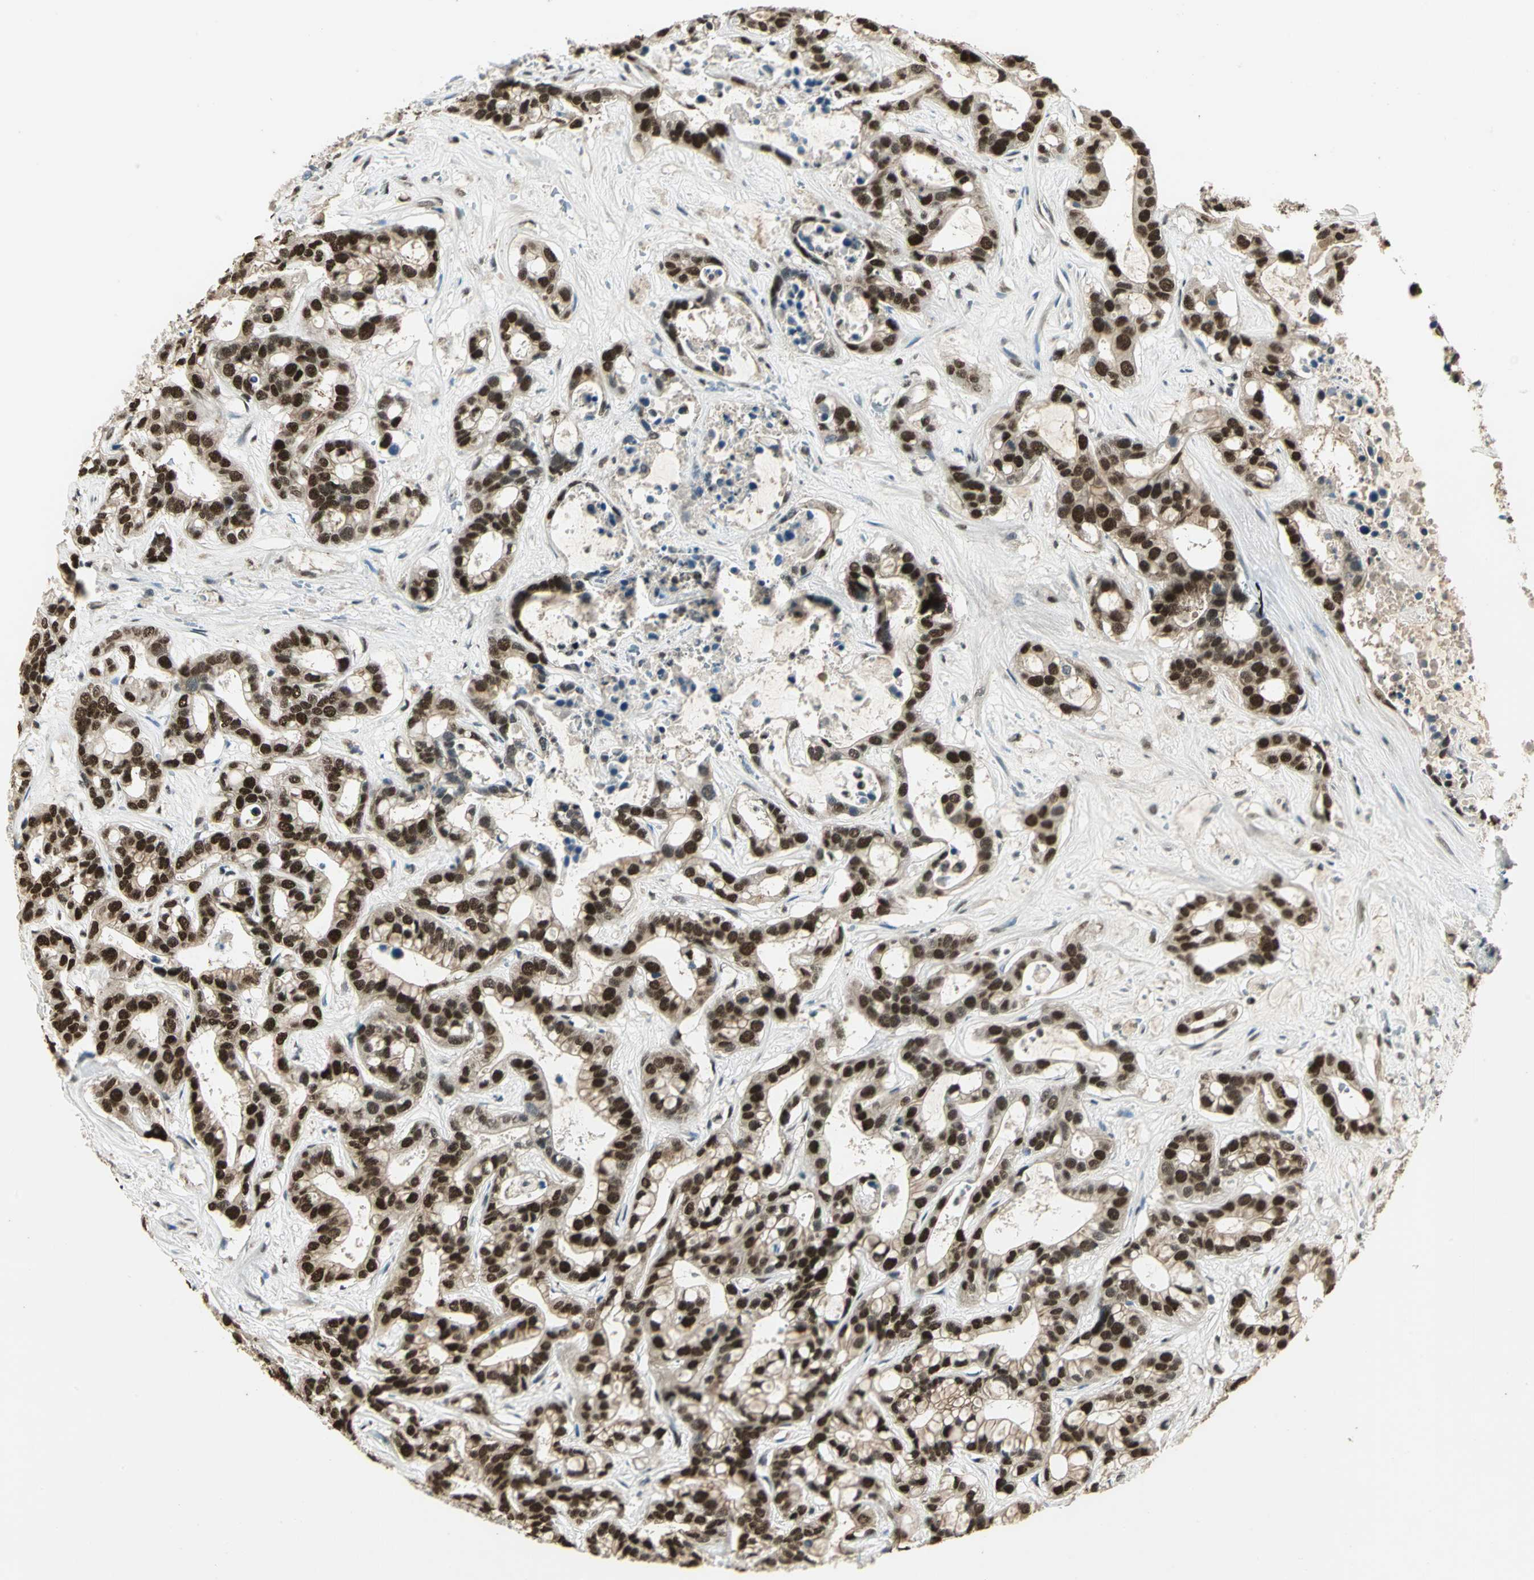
{"staining": {"intensity": "strong", "quantity": ">75%", "location": "nuclear"}, "tissue": "liver cancer", "cell_type": "Tumor cells", "image_type": "cancer", "snomed": [{"axis": "morphology", "description": "Cholangiocarcinoma"}, {"axis": "topography", "description": "Liver"}], "caption": "A brown stain shows strong nuclear staining of a protein in human liver cholangiocarcinoma tumor cells.", "gene": "RAD17", "patient": {"sex": "female", "age": 65}}